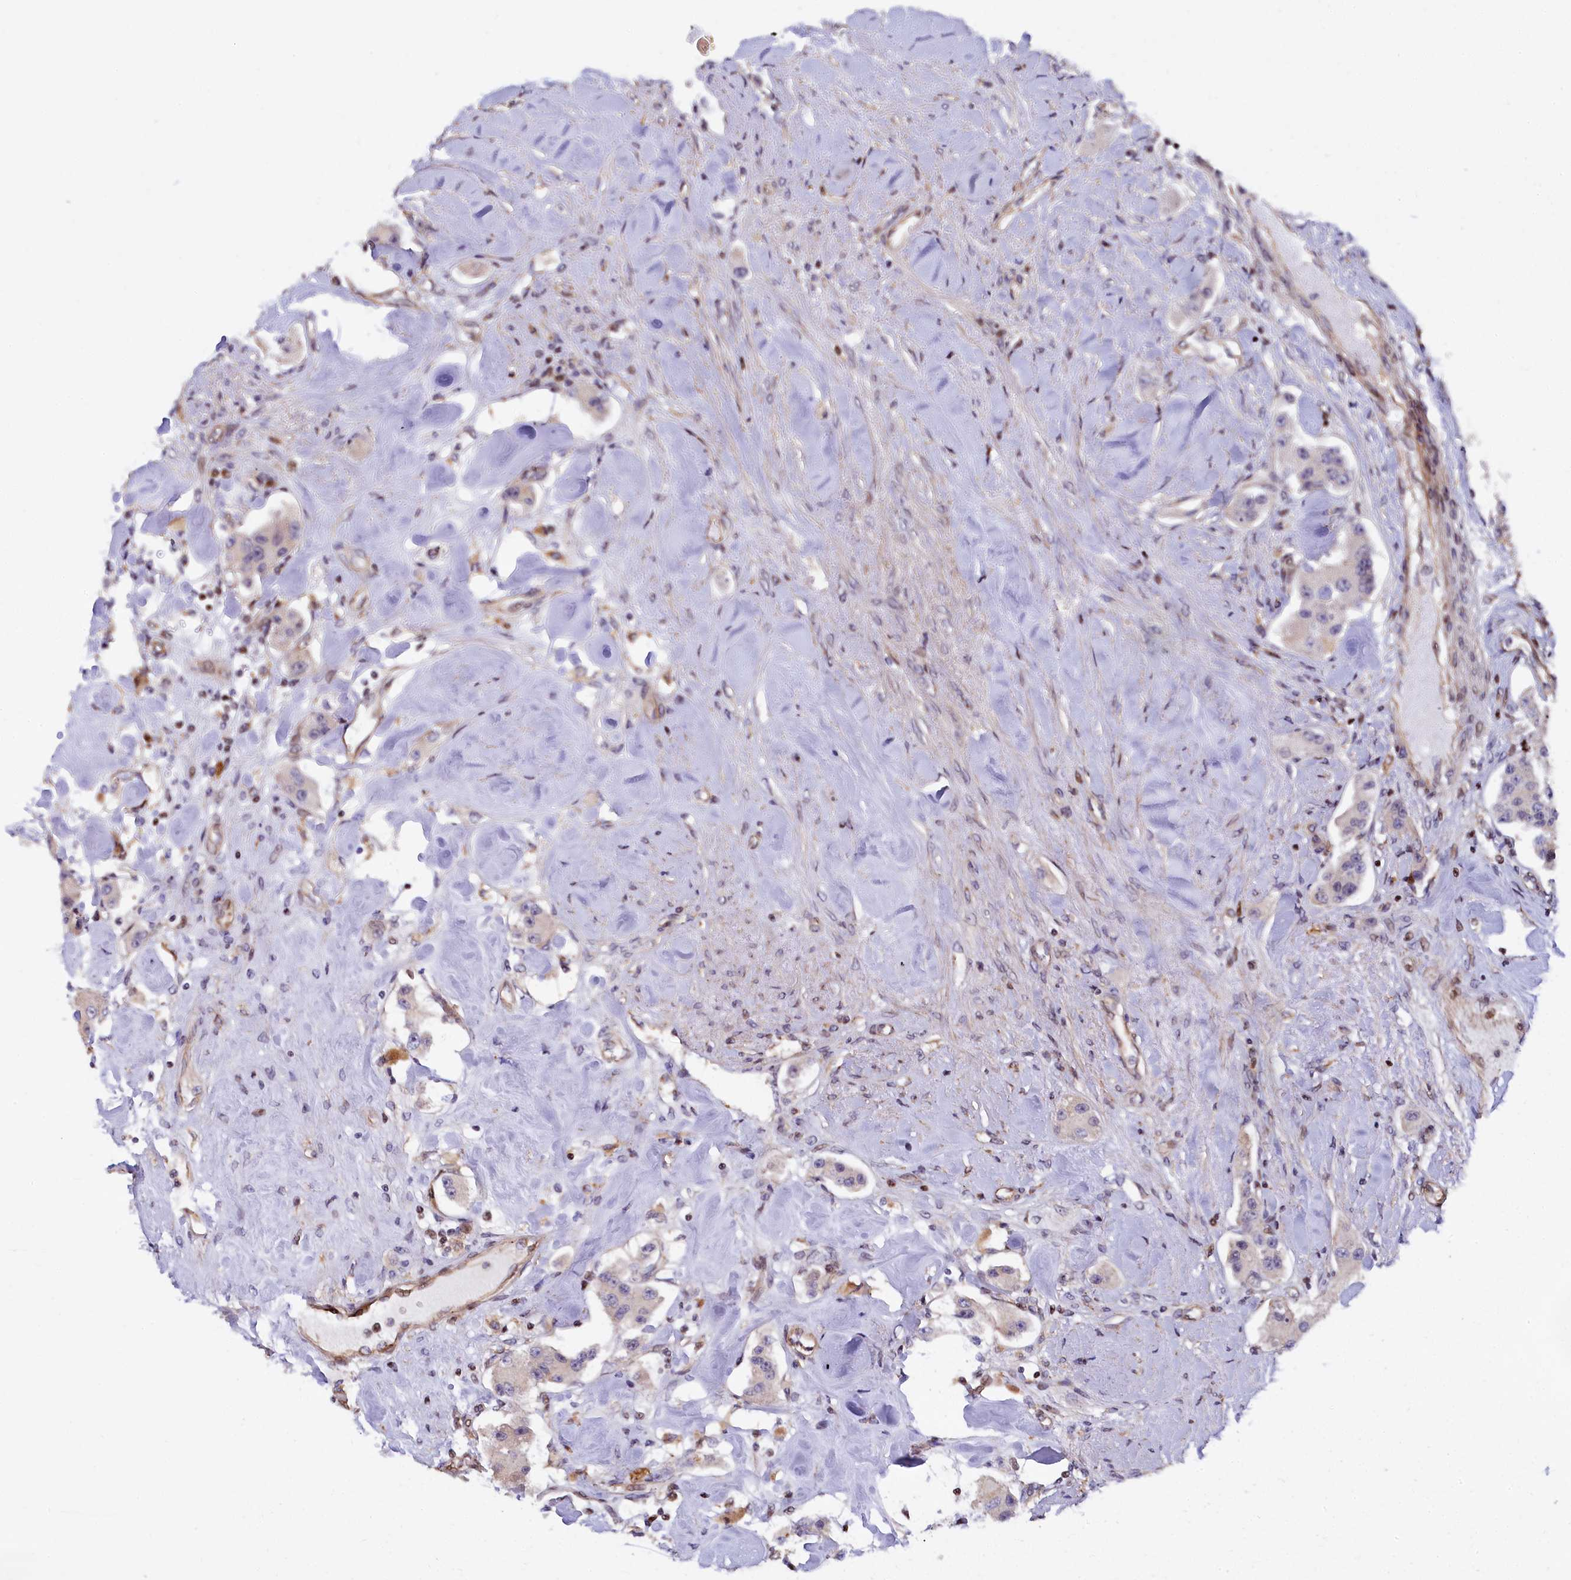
{"staining": {"intensity": "negative", "quantity": "none", "location": "none"}, "tissue": "carcinoid", "cell_type": "Tumor cells", "image_type": "cancer", "snomed": [{"axis": "morphology", "description": "Carcinoid, malignant, NOS"}, {"axis": "topography", "description": "Pancreas"}], "caption": "Human carcinoid (malignant) stained for a protein using IHC displays no positivity in tumor cells.", "gene": "TGDS", "patient": {"sex": "male", "age": 41}}